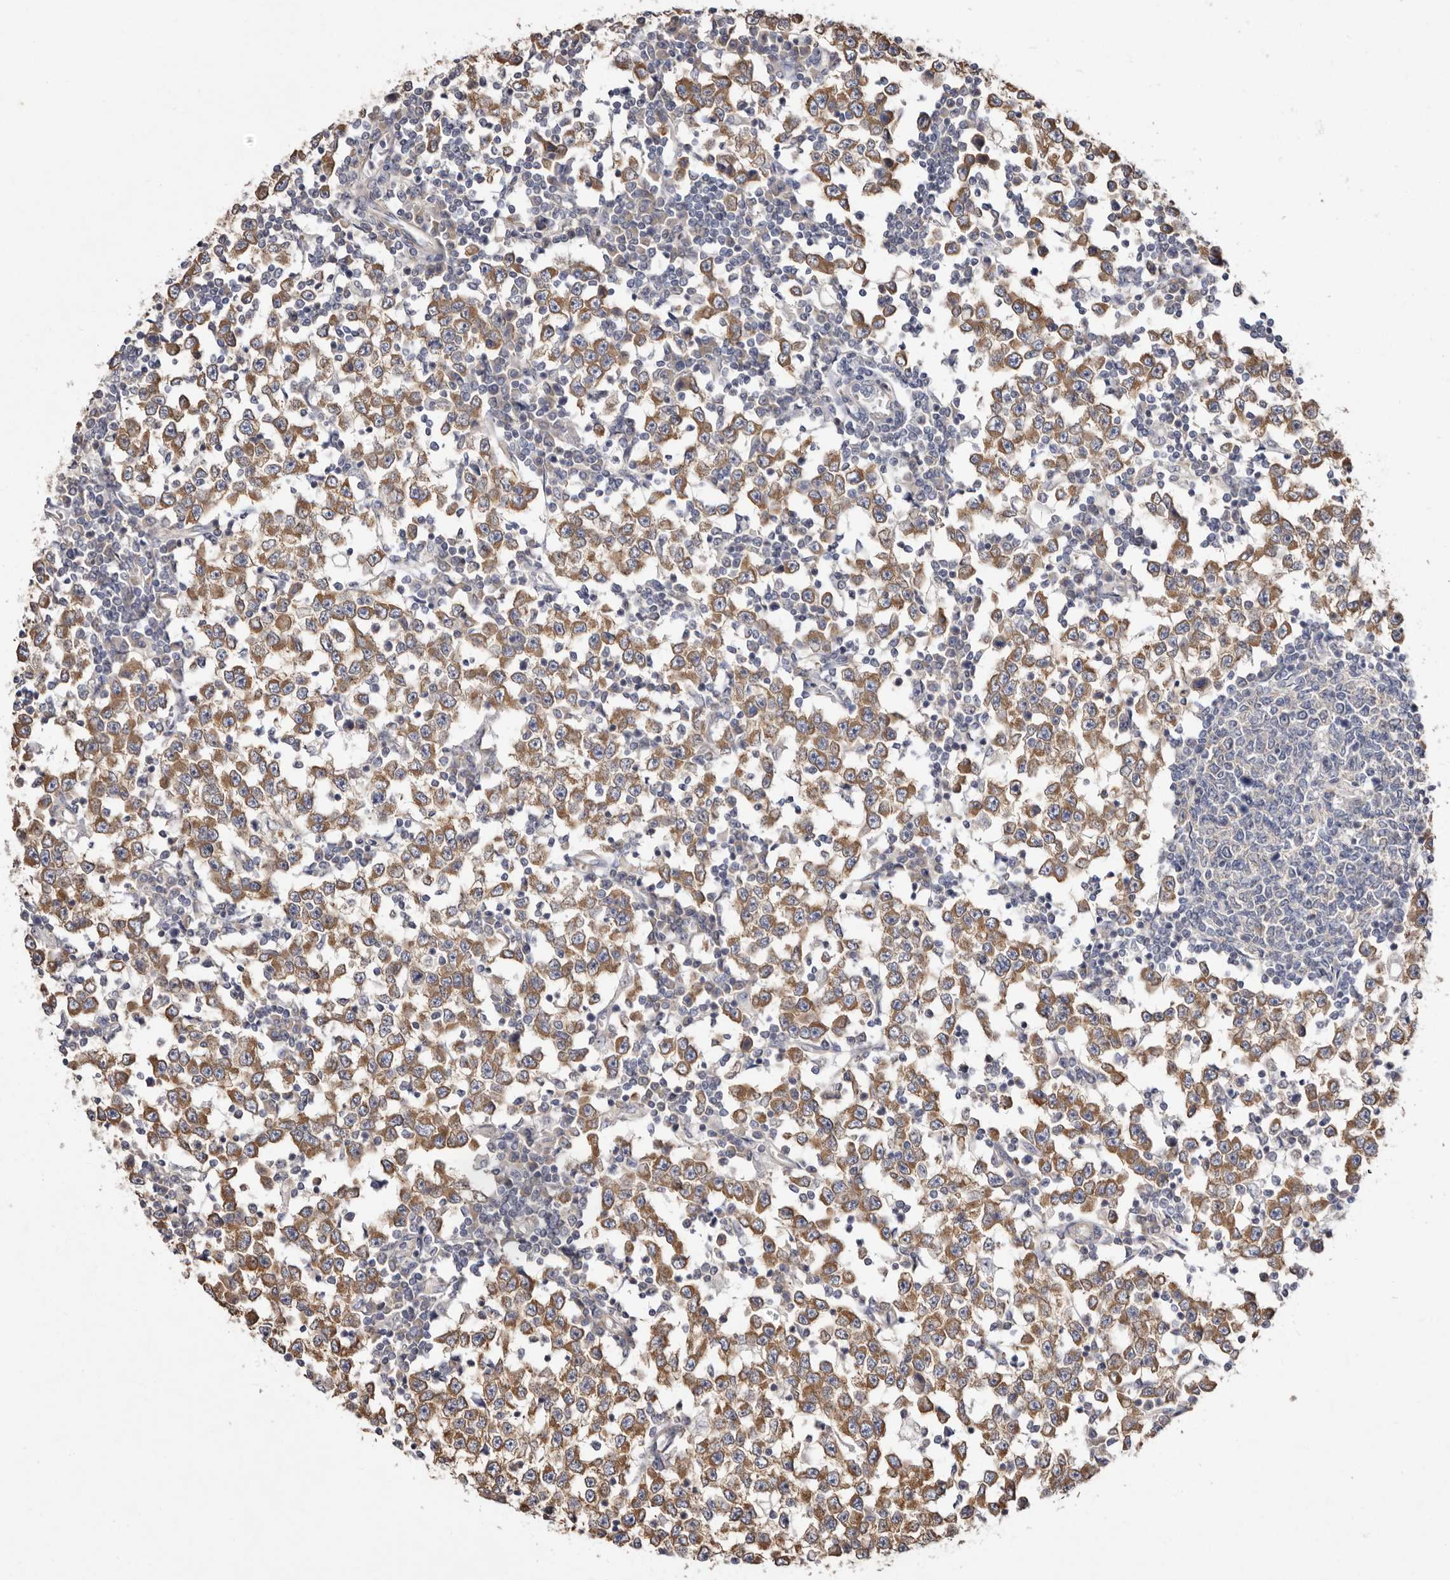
{"staining": {"intensity": "moderate", "quantity": ">75%", "location": "cytoplasmic/membranous"}, "tissue": "testis cancer", "cell_type": "Tumor cells", "image_type": "cancer", "snomed": [{"axis": "morphology", "description": "Seminoma, NOS"}, {"axis": "topography", "description": "Testis"}], "caption": "There is medium levels of moderate cytoplasmic/membranous positivity in tumor cells of testis cancer (seminoma), as demonstrated by immunohistochemical staining (brown color).", "gene": "FAM167B", "patient": {"sex": "male", "age": 65}}